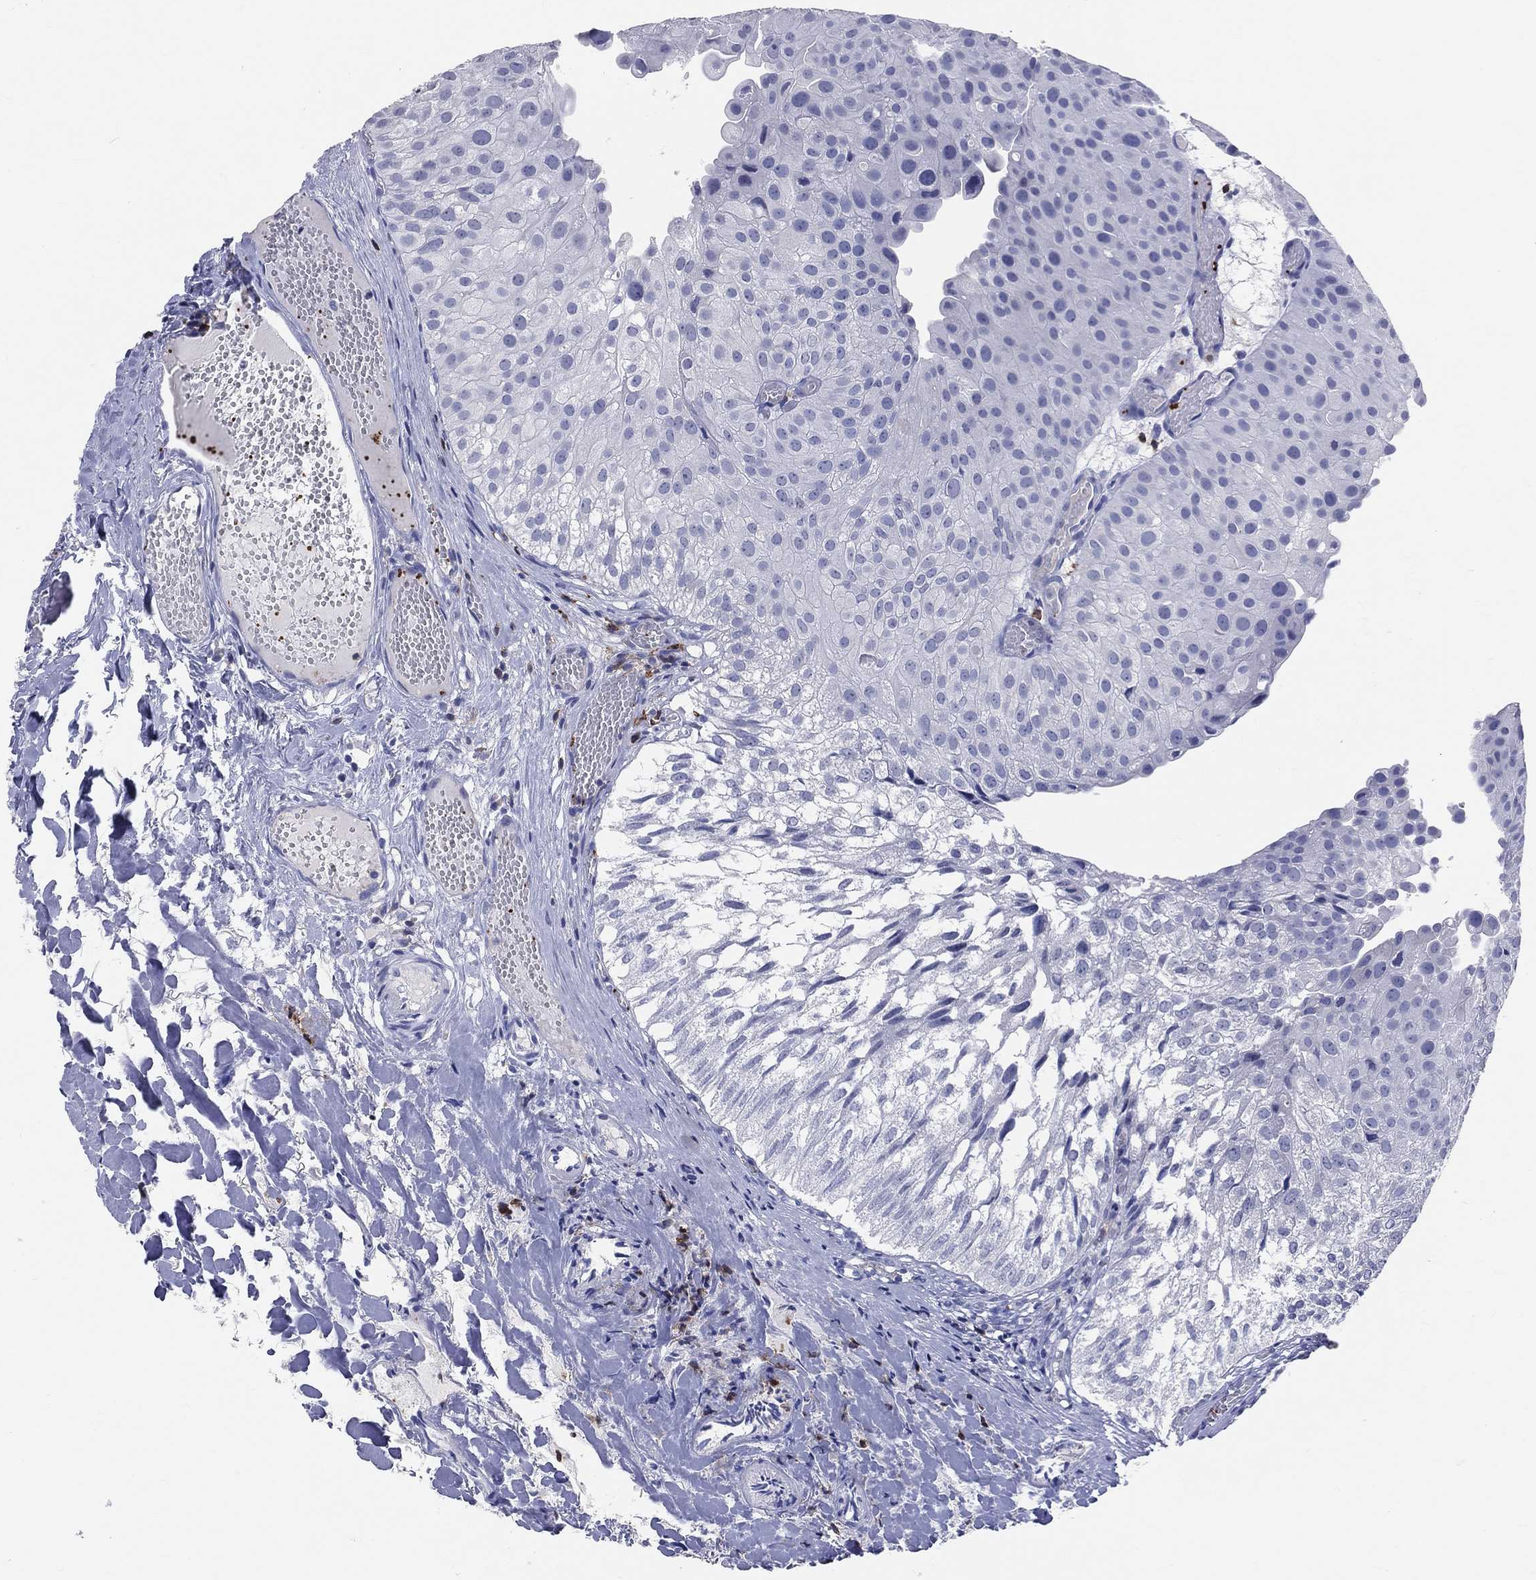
{"staining": {"intensity": "negative", "quantity": "none", "location": "none"}, "tissue": "urothelial cancer", "cell_type": "Tumor cells", "image_type": "cancer", "snomed": [{"axis": "morphology", "description": "Urothelial carcinoma, Low grade"}, {"axis": "topography", "description": "Urinary bladder"}], "caption": "A histopathology image of urothelial carcinoma (low-grade) stained for a protein demonstrates no brown staining in tumor cells.", "gene": "LAT", "patient": {"sex": "female", "age": 78}}